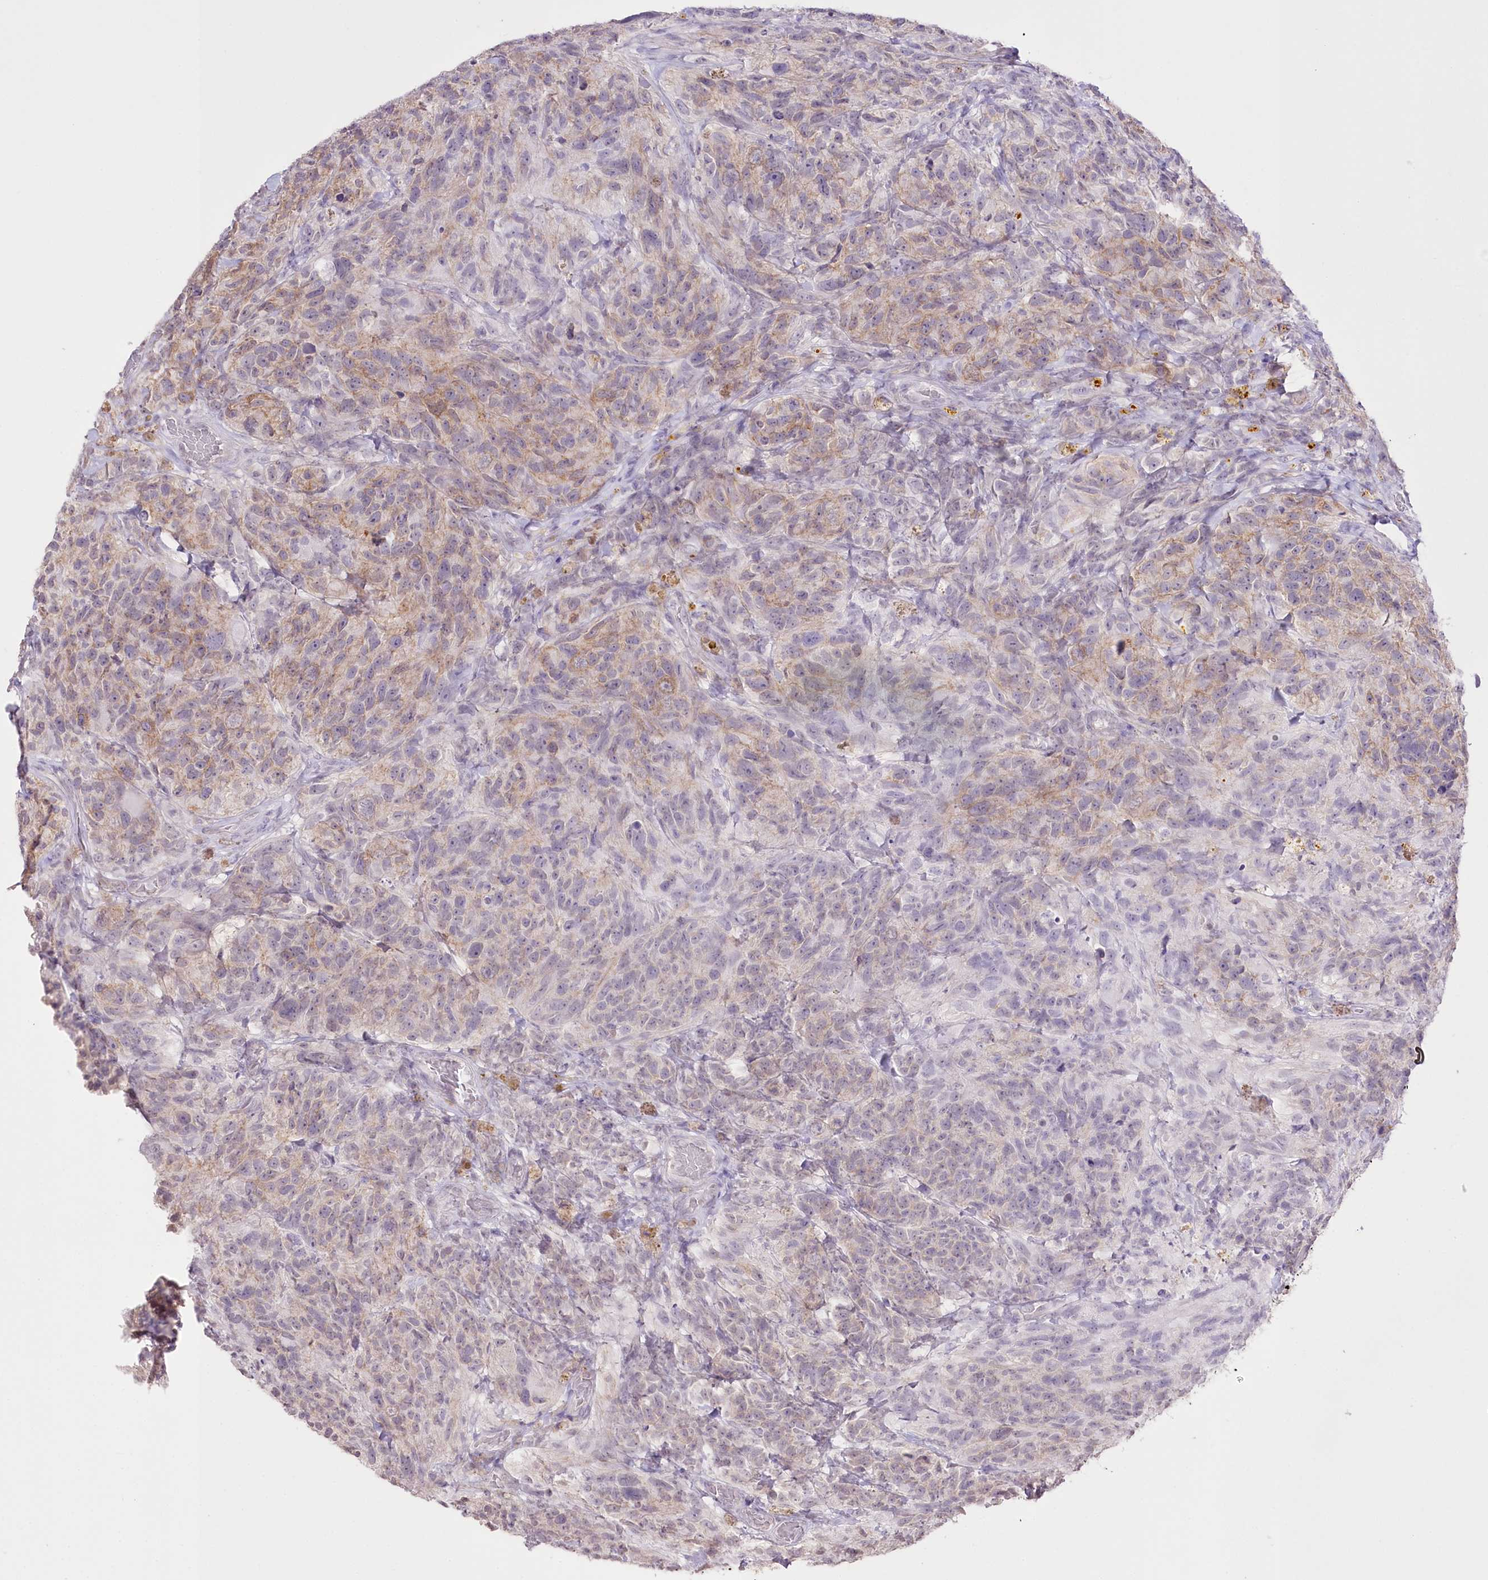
{"staining": {"intensity": "weak", "quantity": "<25%", "location": "cytoplasmic/membranous"}, "tissue": "glioma", "cell_type": "Tumor cells", "image_type": "cancer", "snomed": [{"axis": "morphology", "description": "Glioma, malignant, High grade"}, {"axis": "topography", "description": "Brain"}], "caption": "IHC of human glioma demonstrates no staining in tumor cells. (DAB (3,3'-diaminobenzidine) immunohistochemistry (IHC), high magnification).", "gene": "SLC39A10", "patient": {"sex": "male", "age": 69}}